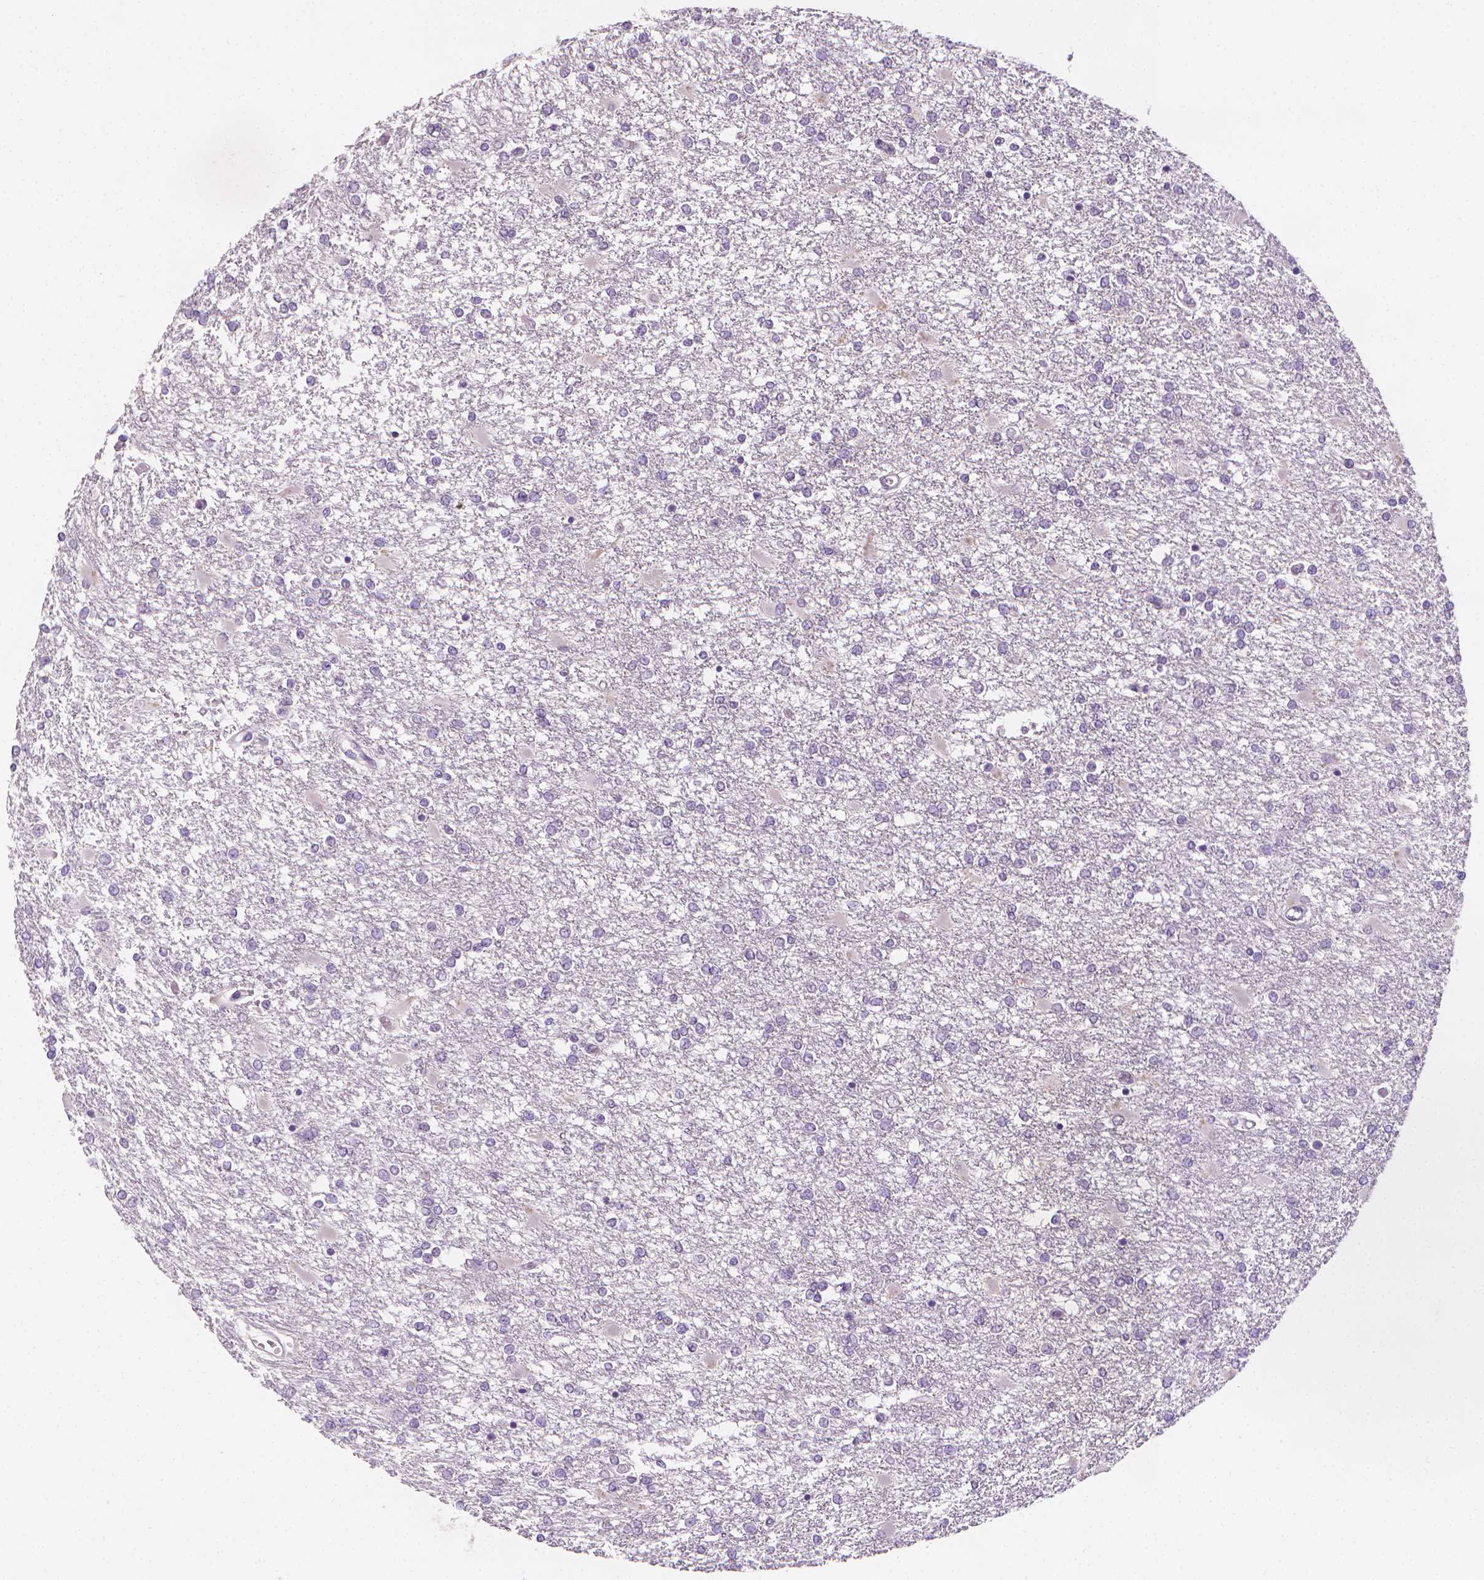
{"staining": {"intensity": "negative", "quantity": "none", "location": "none"}, "tissue": "glioma", "cell_type": "Tumor cells", "image_type": "cancer", "snomed": [{"axis": "morphology", "description": "Glioma, malignant, High grade"}, {"axis": "topography", "description": "Cerebral cortex"}], "caption": "High-grade glioma (malignant) was stained to show a protein in brown. There is no significant staining in tumor cells.", "gene": "FASN", "patient": {"sex": "male", "age": 79}}